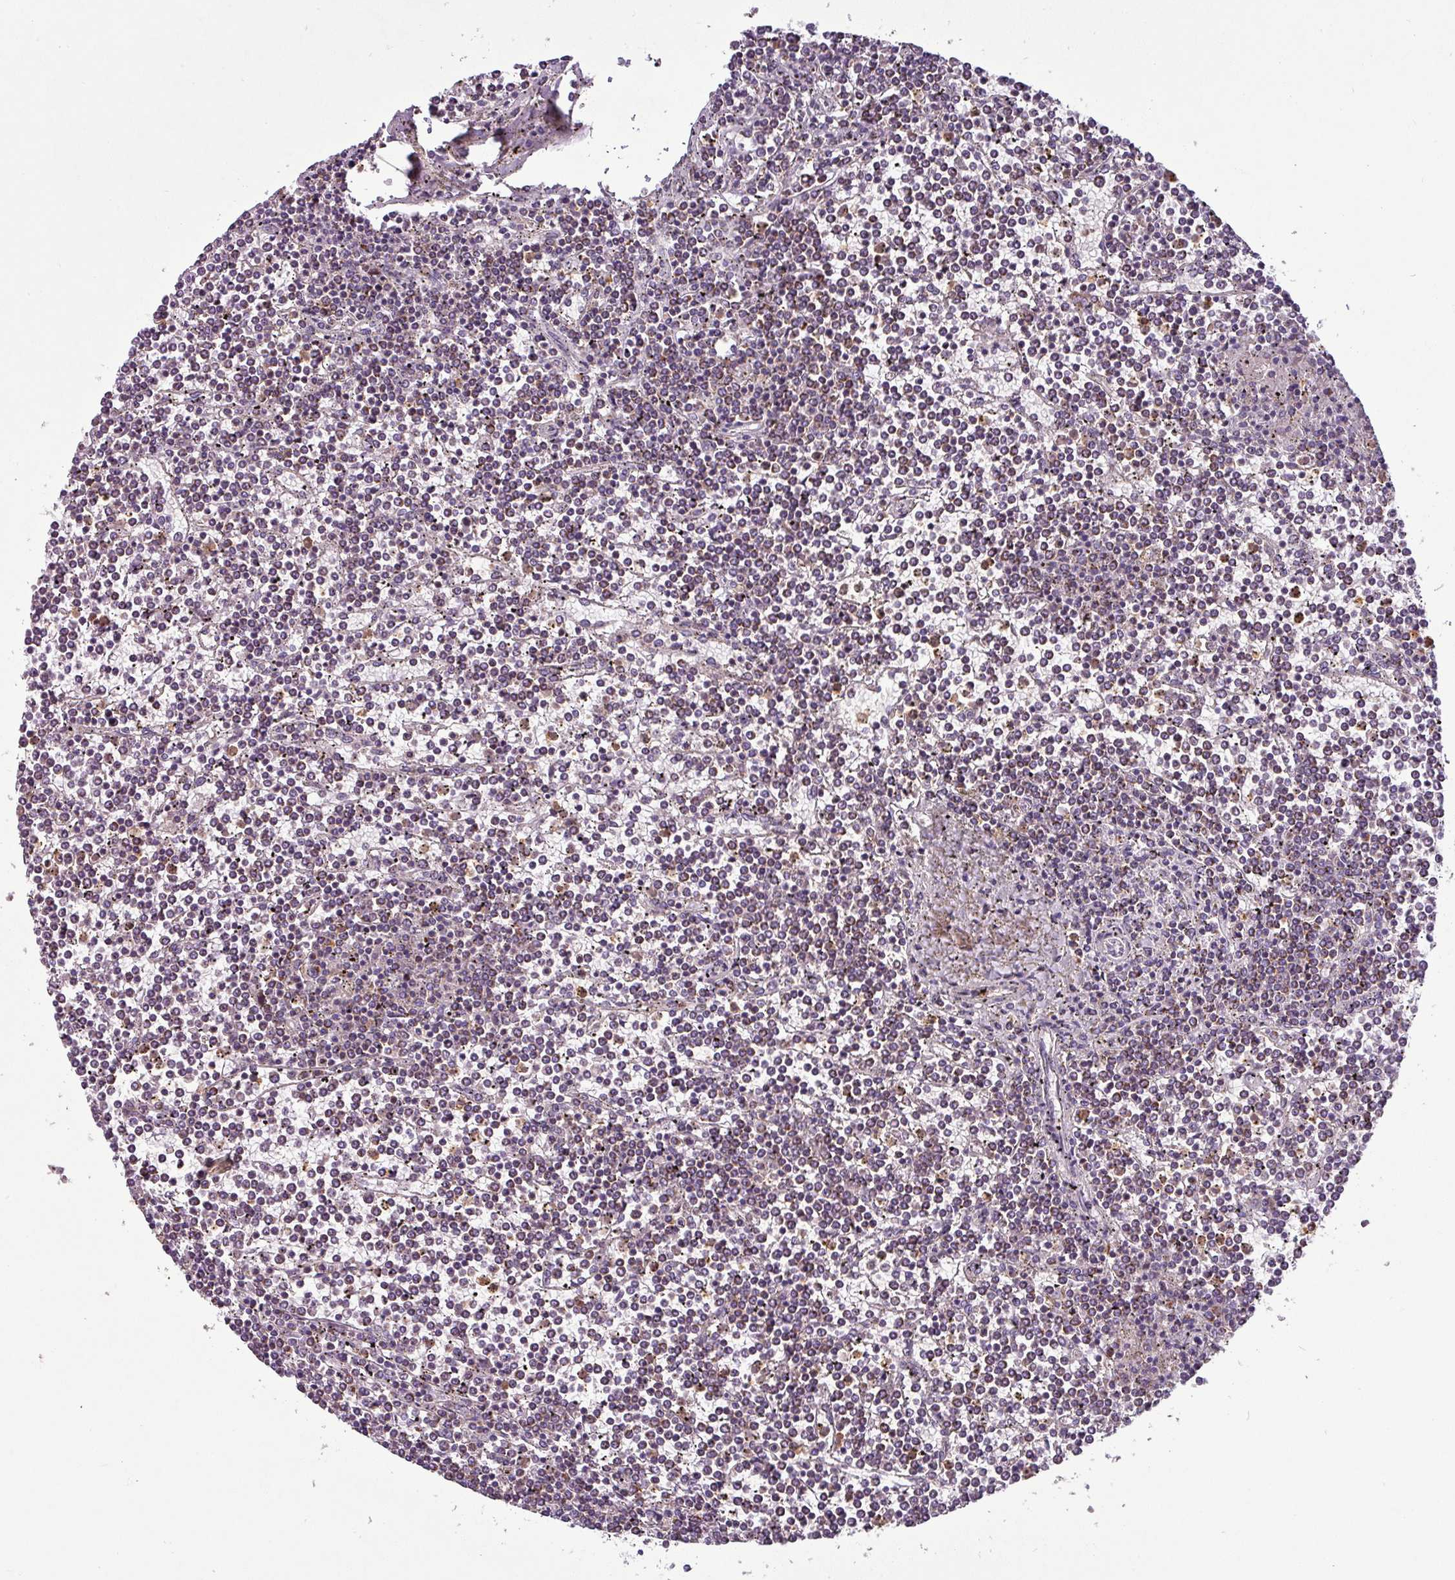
{"staining": {"intensity": "moderate", "quantity": "25%-75%", "location": "cytoplasmic/membranous"}, "tissue": "lymphoma", "cell_type": "Tumor cells", "image_type": "cancer", "snomed": [{"axis": "morphology", "description": "Malignant lymphoma, non-Hodgkin's type, Low grade"}, {"axis": "topography", "description": "Spleen"}], "caption": "Immunohistochemistry (IHC) histopathology image of neoplastic tissue: malignant lymphoma, non-Hodgkin's type (low-grade) stained using immunohistochemistry displays medium levels of moderate protein expression localized specifically in the cytoplasmic/membranous of tumor cells, appearing as a cytoplasmic/membranous brown color.", "gene": "PNMA6A", "patient": {"sex": "female", "age": 19}}